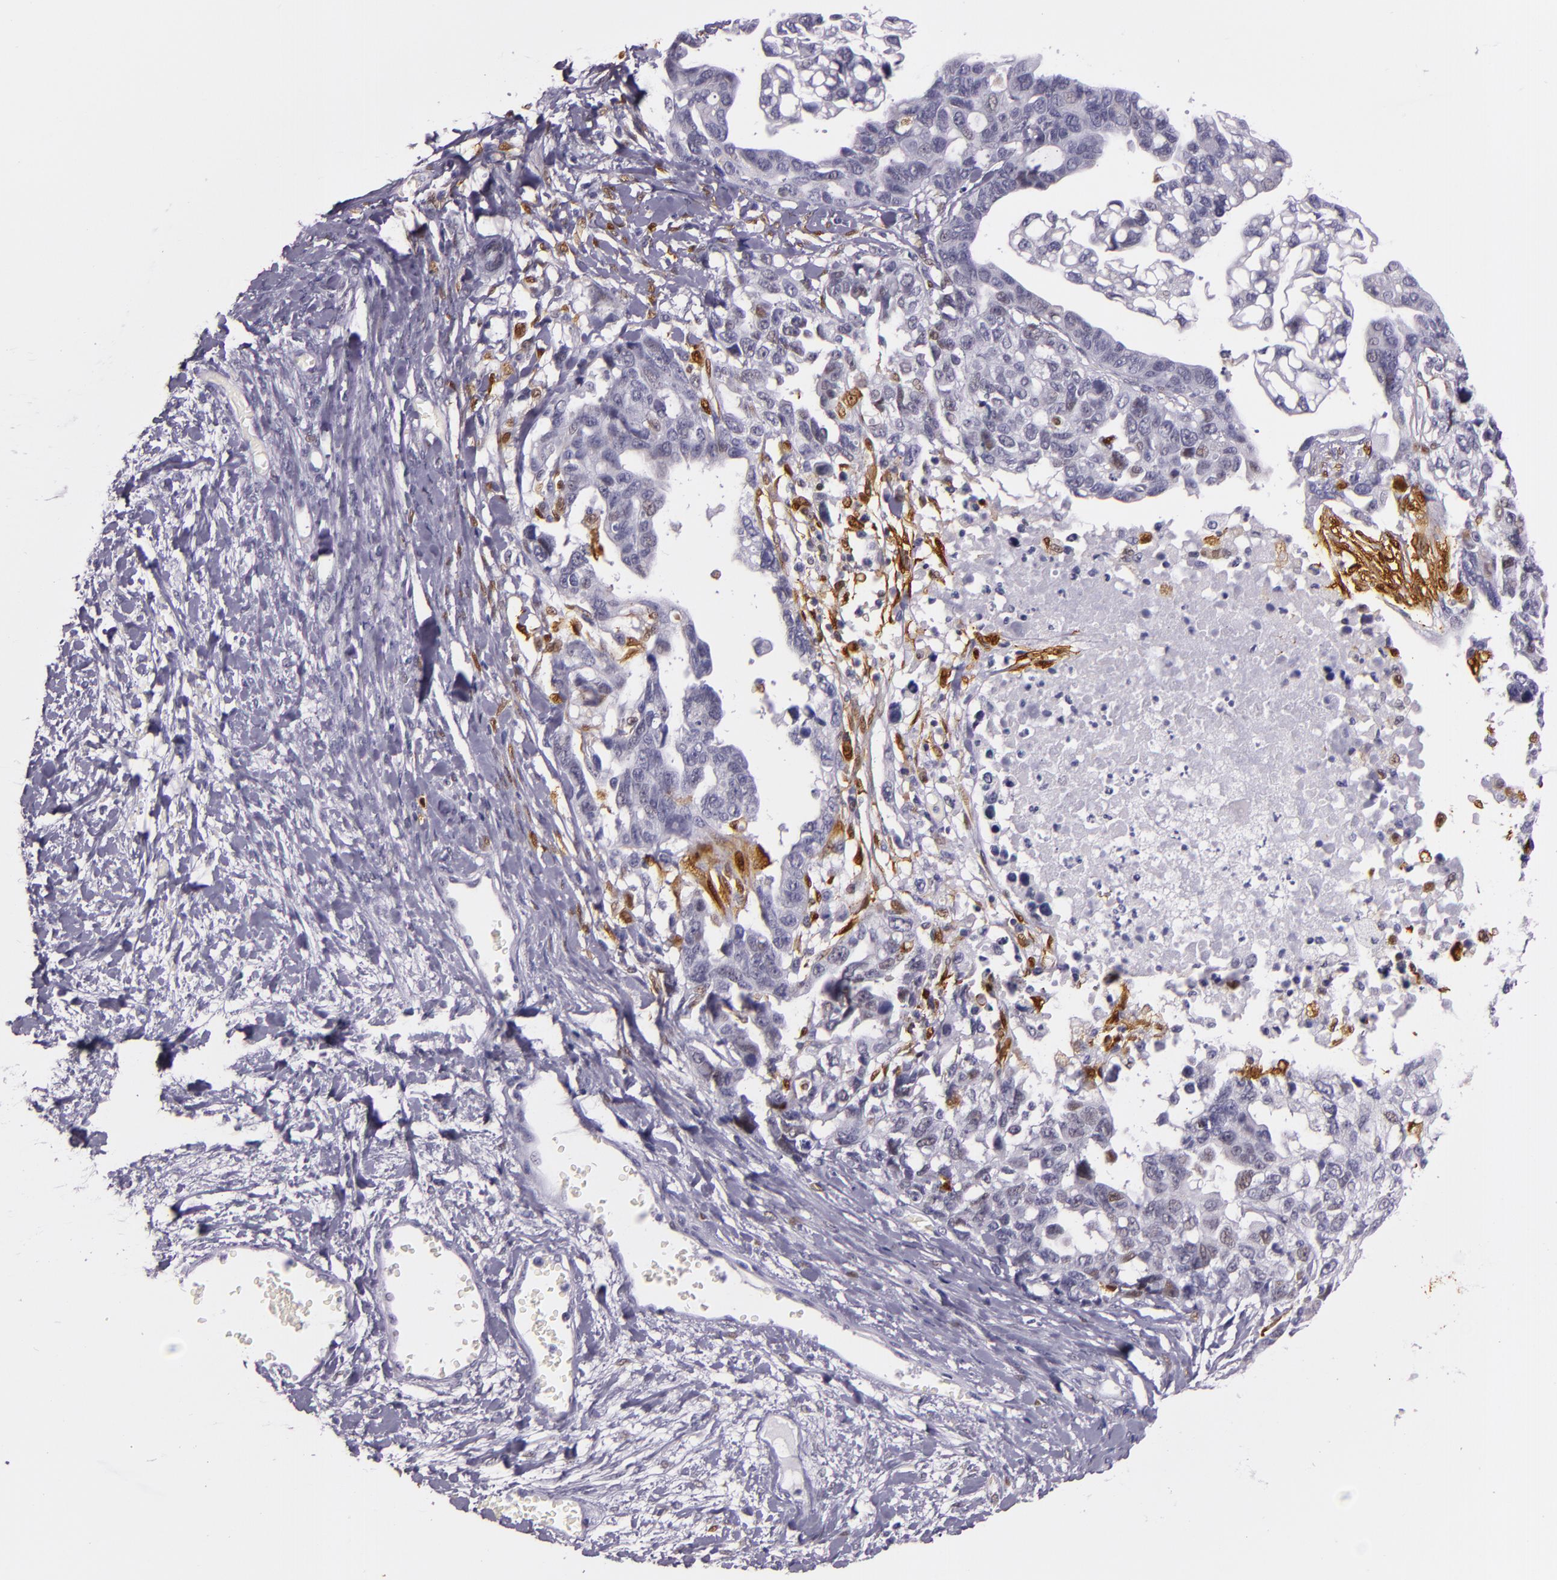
{"staining": {"intensity": "negative", "quantity": "none", "location": "none"}, "tissue": "ovarian cancer", "cell_type": "Tumor cells", "image_type": "cancer", "snomed": [{"axis": "morphology", "description": "Cystadenocarcinoma, serous, NOS"}, {"axis": "topography", "description": "Ovary"}], "caption": "DAB immunohistochemical staining of ovarian cancer demonstrates no significant staining in tumor cells.", "gene": "MT1A", "patient": {"sex": "female", "age": 69}}